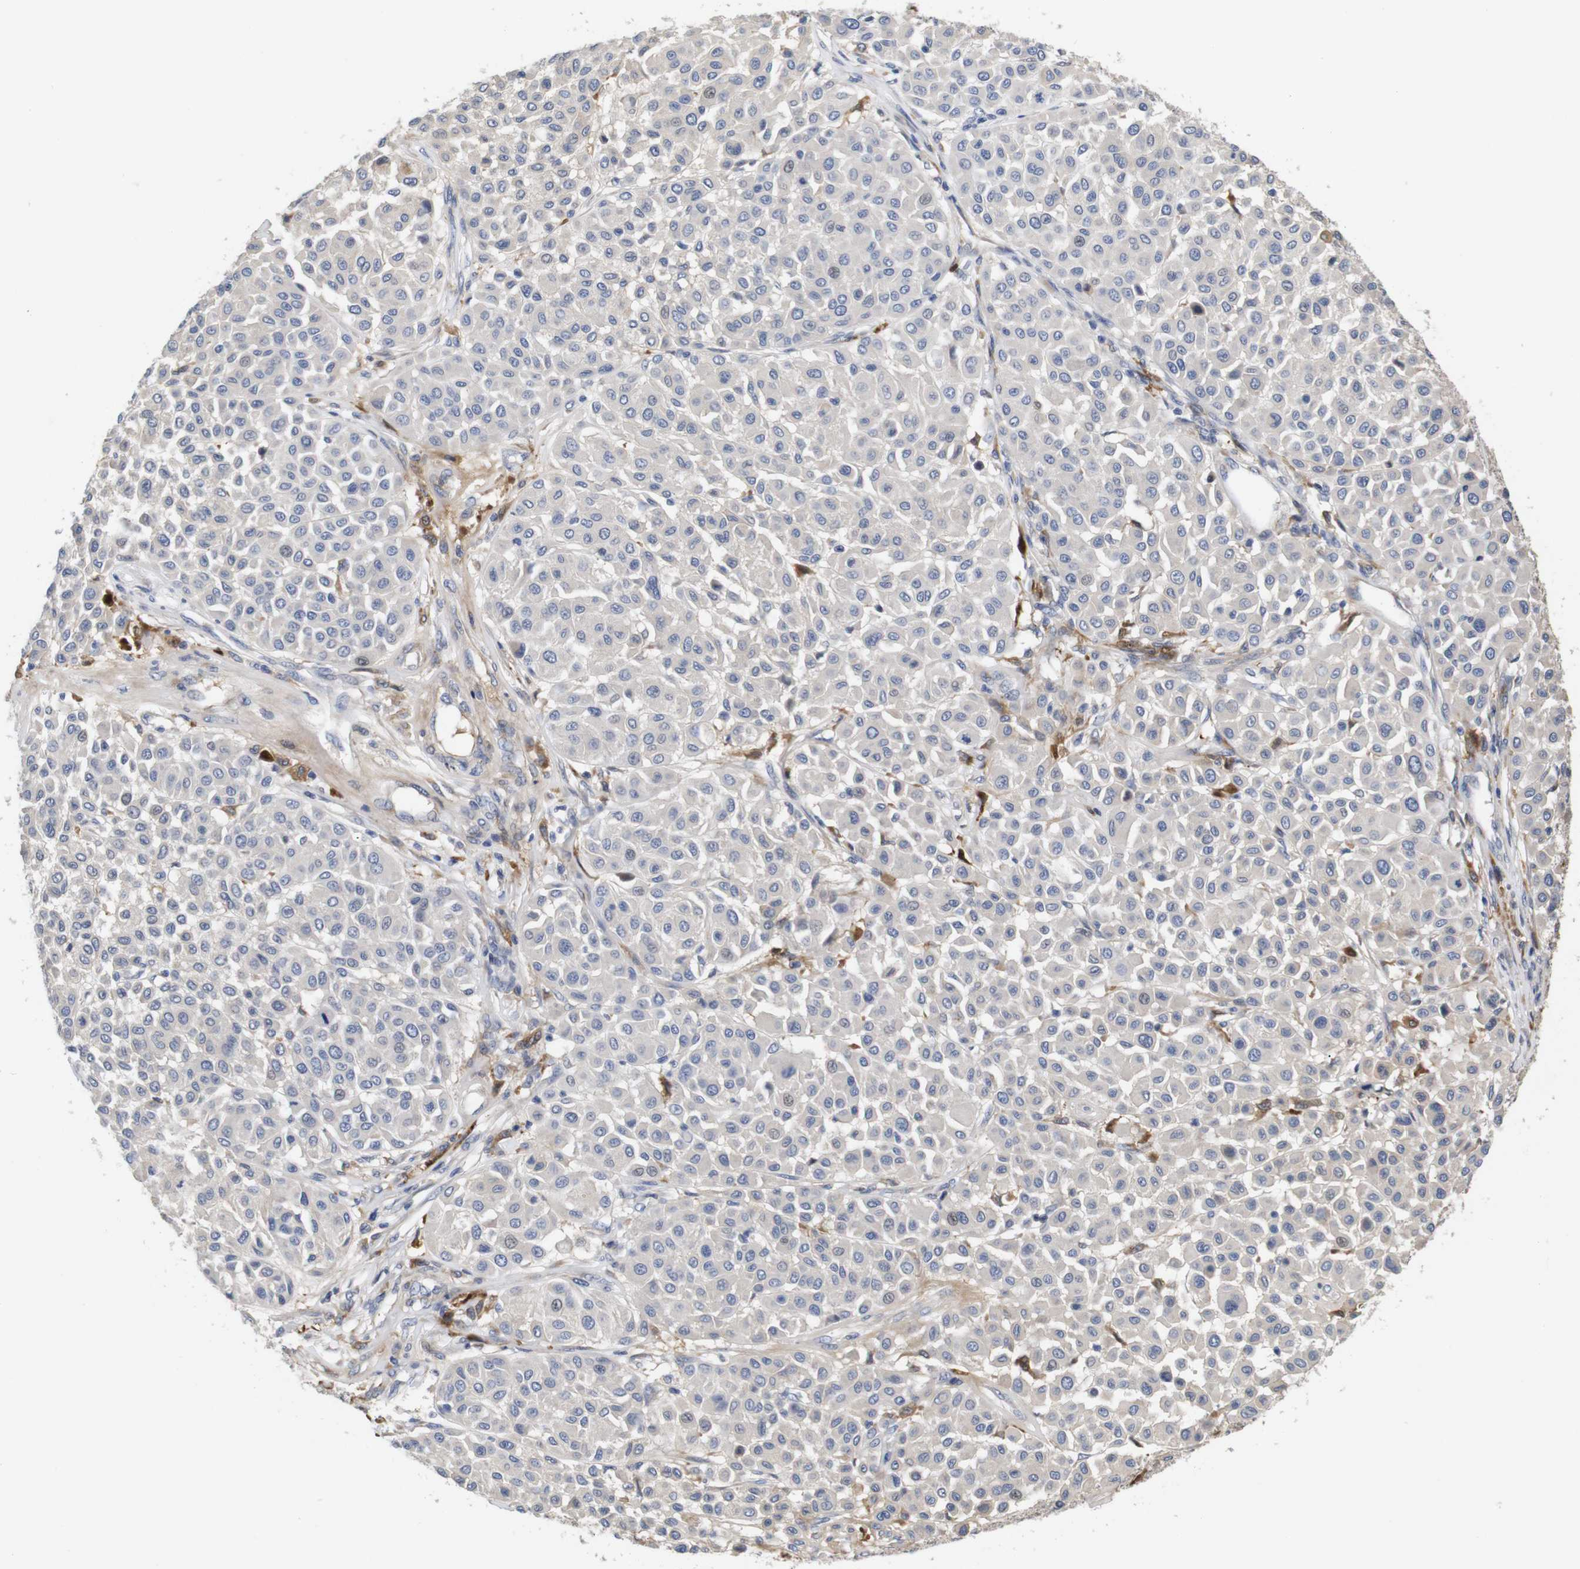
{"staining": {"intensity": "negative", "quantity": "none", "location": "none"}, "tissue": "melanoma", "cell_type": "Tumor cells", "image_type": "cancer", "snomed": [{"axis": "morphology", "description": "Malignant melanoma, Metastatic site"}, {"axis": "topography", "description": "Soft tissue"}], "caption": "Micrograph shows no protein expression in tumor cells of melanoma tissue.", "gene": "SPRY3", "patient": {"sex": "male", "age": 41}}